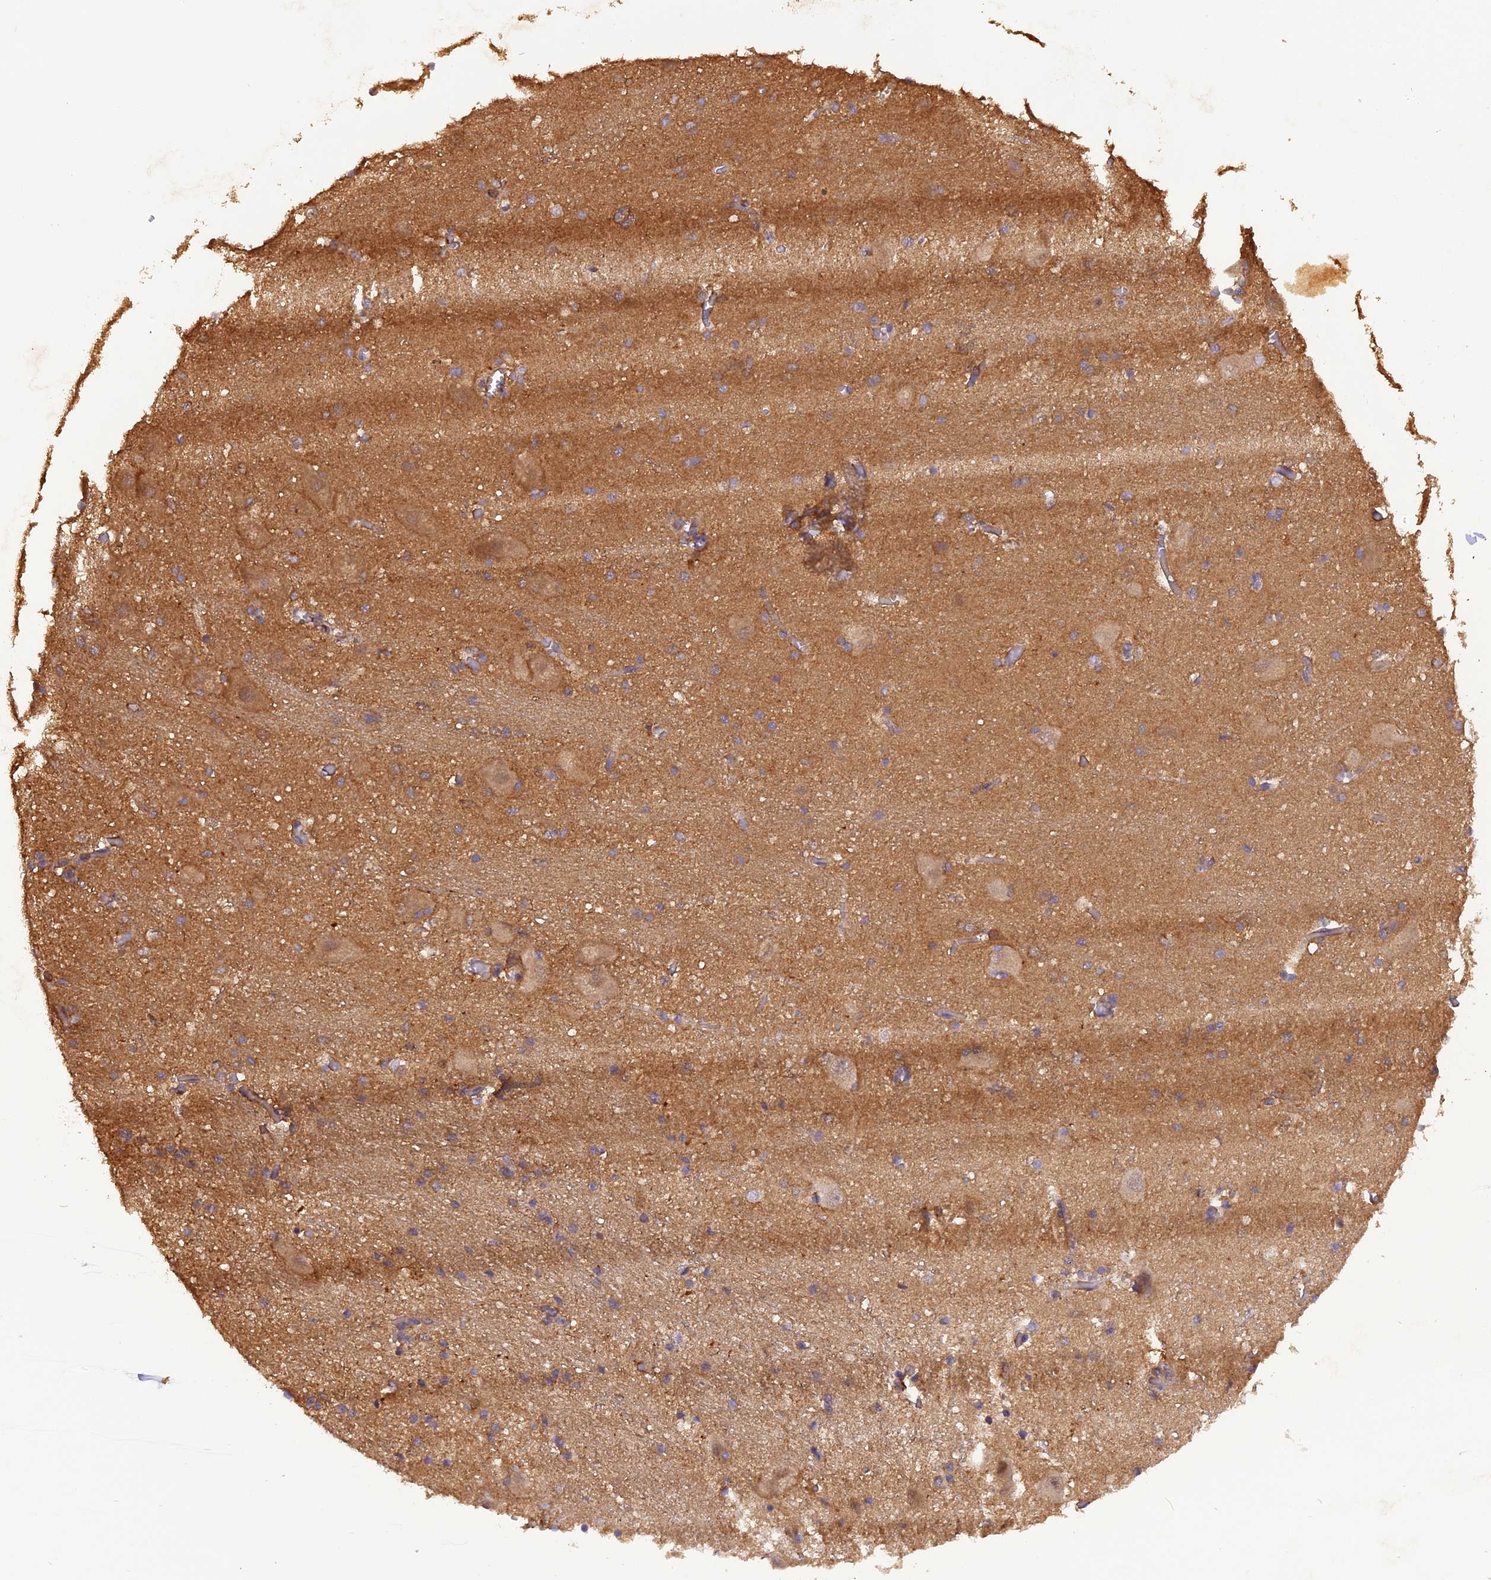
{"staining": {"intensity": "negative", "quantity": "none", "location": "none"}, "tissue": "caudate", "cell_type": "Glial cells", "image_type": "normal", "snomed": [{"axis": "morphology", "description": "Normal tissue, NOS"}, {"axis": "topography", "description": "Lateral ventricle wall"}], "caption": "This is an immunohistochemistry (IHC) photomicrograph of unremarkable human caudate. There is no staining in glial cells.", "gene": "STOML1", "patient": {"sex": "male", "age": 37}}